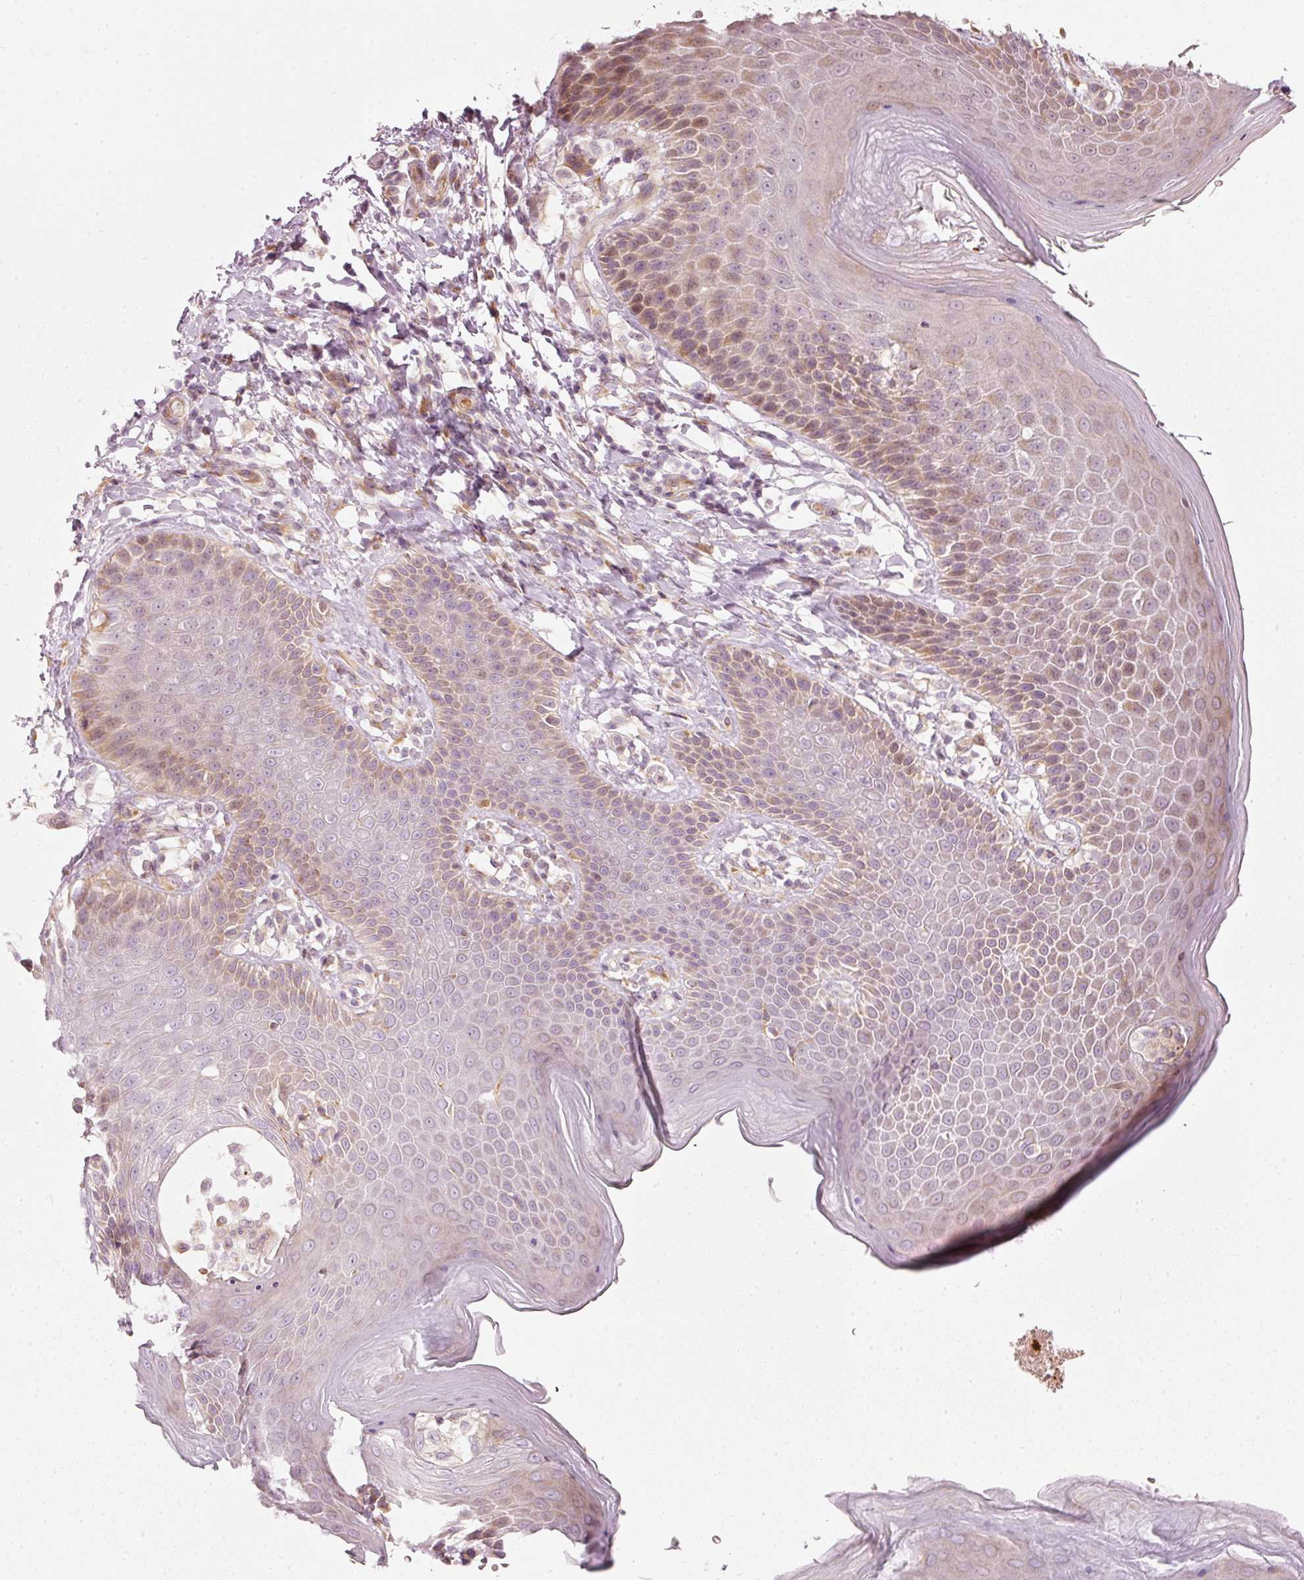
{"staining": {"intensity": "moderate", "quantity": "25%-75%", "location": "cytoplasmic/membranous,nuclear"}, "tissue": "skin", "cell_type": "Epidermal cells", "image_type": "normal", "snomed": [{"axis": "morphology", "description": "Normal tissue, NOS"}, {"axis": "topography", "description": "Peripheral nerve tissue"}], "caption": "Brown immunohistochemical staining in benign human skin displays moderate cytoplasmic/membranous,nuclear positivity in about 25%-75% of epidermal cells. (DAB (3,3'-diaminobenzidine) = brown stain, brightfield microscopy at high magnification).", "gene": "KCNQ1", "patient": {"sex": "male", "age": 51}}